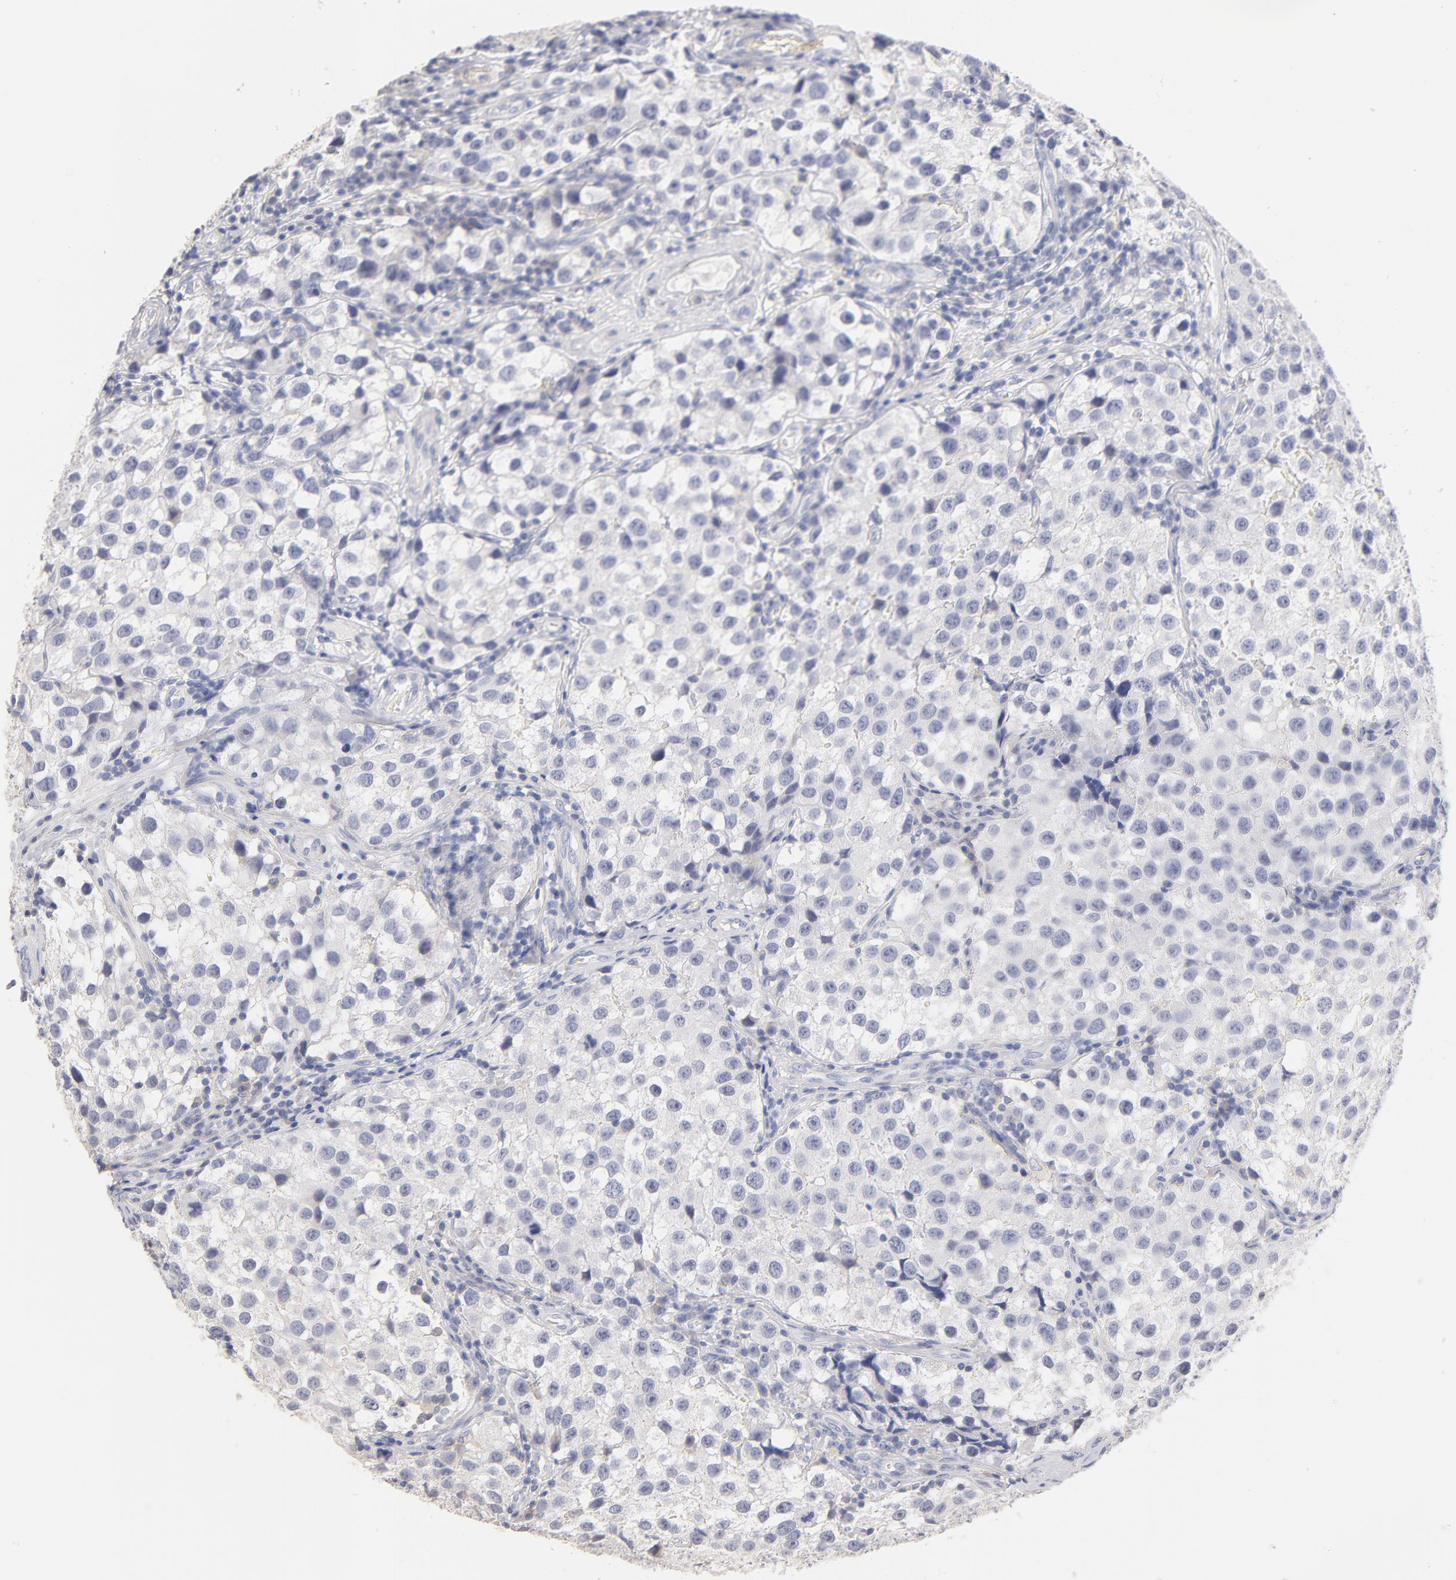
{"staining": {"intensity": "negative", "quantity": "none", "location": "none"}, "tissue": "testis cancer", "cell_type": "Tumor cells", "image_type": "cancer", "snomed": [{"axis": "morphology", "description": "Seminoma, NOS"}, {"axis": "topography", "description": "Testis"}], "caption": "Tumor cells are negative for brown protein staining in testis cancer (seminoma).", "gene": "ITGA8", "patient": {"sex": "male", "age": 39}}